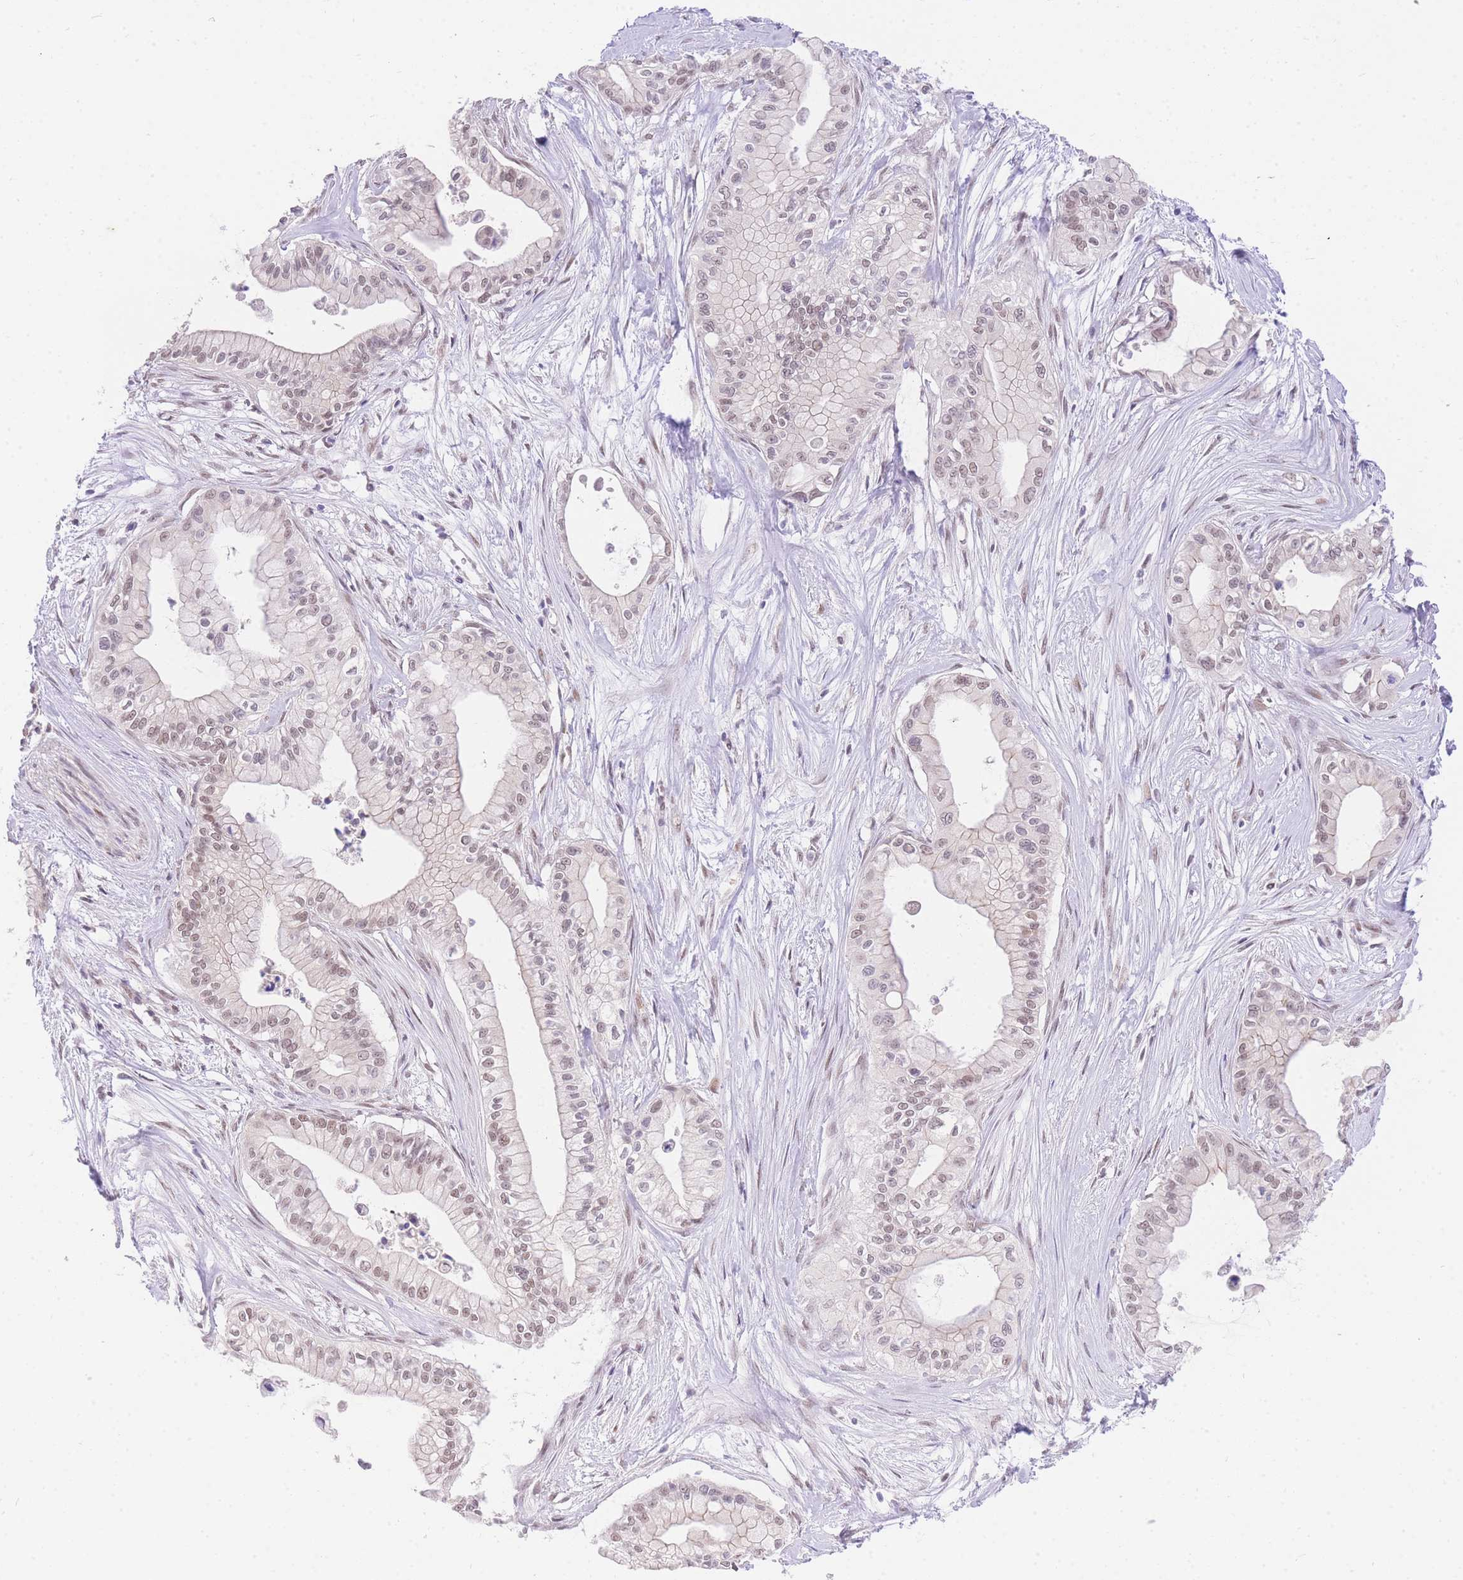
{"staining": {"intensity": "weak", "quantity": ">75%", "location": "nuclear"}, "tissue": "pancreatic cancer", "cell_type": "Tumor cells", "image_type": "cancer", "snomed": [{"axis": "morphology", "description": "Adenocarcinoma, NOS"}, {"axis": "topography", "description": "Pancreas"}], "caption": "The histopathology image demonstrates immunohistochemical staining of pancreatic adenocarcinoma. There is weak nuclear expression is present in approximately >75% of tumor cells.", "gene": "UBXN7", "patient": {"sex": "male", "age": 78}}